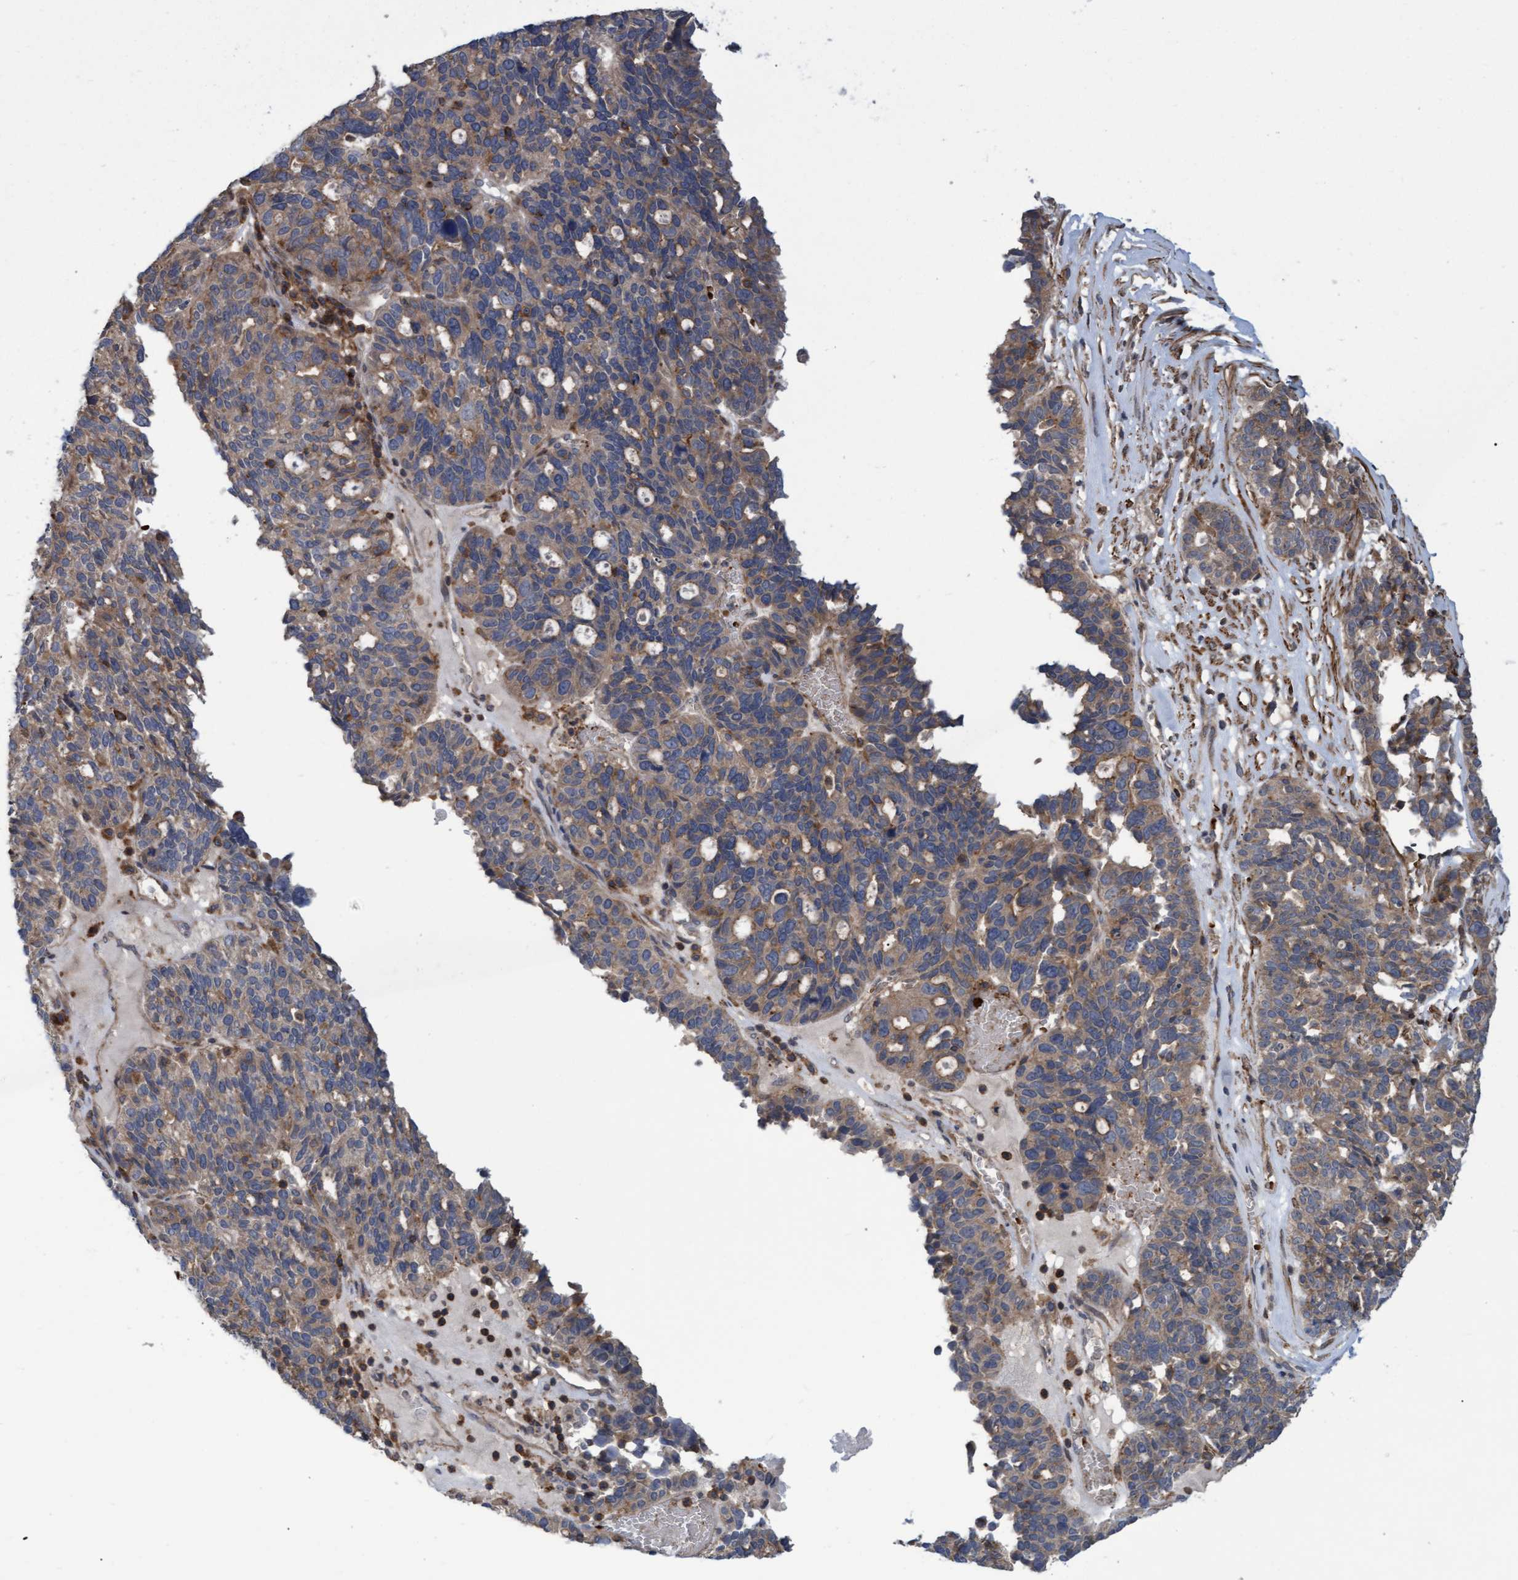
{"staining": {"intensity": "weak", "quantity": ">75%", "location": "cytoplasmic/membranous"}, "tissue": "ovarian cancer", "cell_type": "Tumor cells", "image_type": "cancer", "snomed": [{"axis": "morphology", "description": "Cystadenocarcinoma, serous, NOS"}, {"axis": "topography", "description": "Ovary"}], "caption": "A histopathology image of human ovarian cancer stained for a protein shows weak cytoplasmic/membranous brown staining in tumor cells.", "gene": "NAA15", "patient": {"sex": "female", "age": 59}}